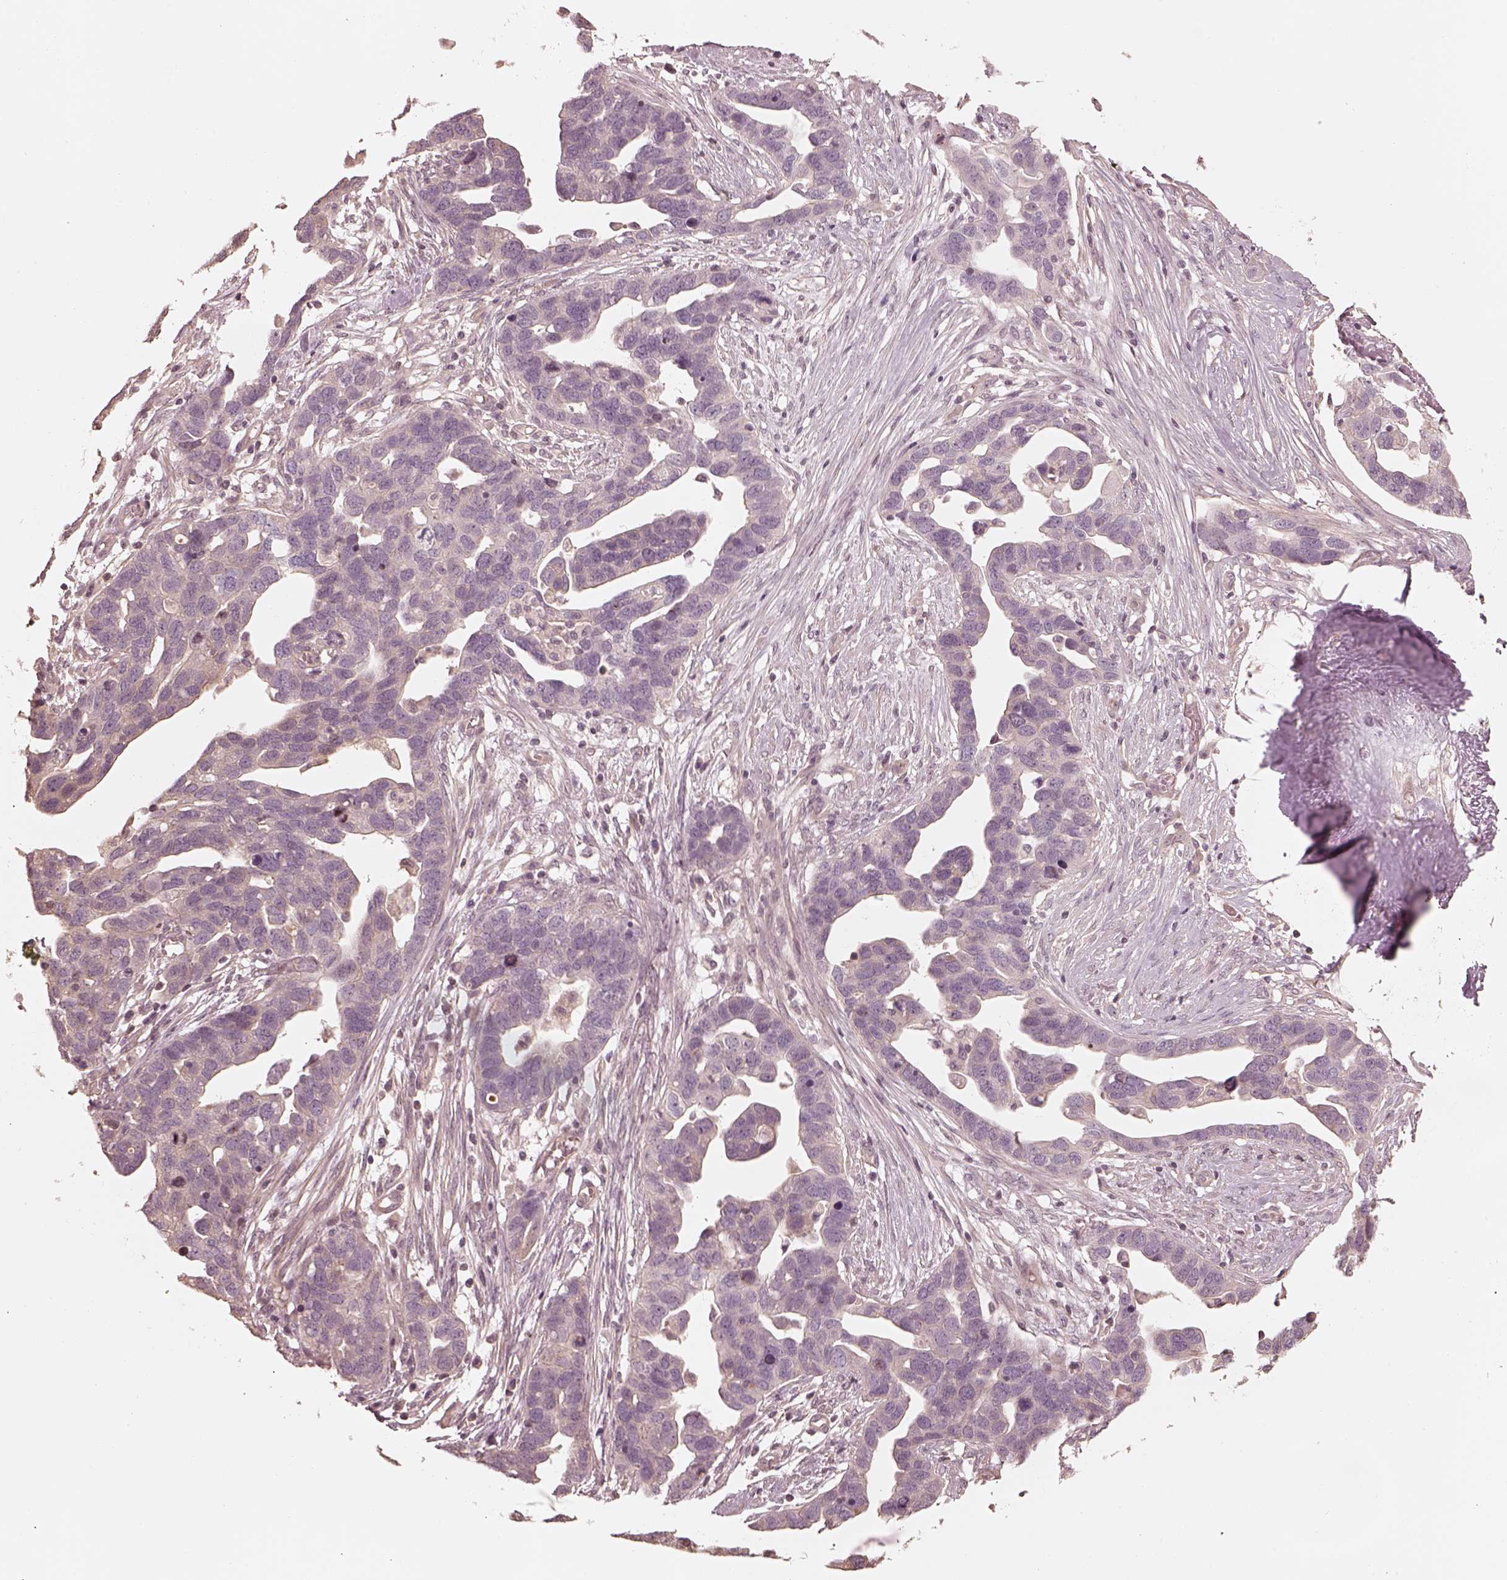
{"staining": {"intensity": "negative", "quantity": "none", "location": "none"}, "tissue": "ovarian cancer", "cell_type": "Tumor cells", "image_type": "cancer", "snomed": [{"axis": "morphology", "description": "Cystadenocarcinoma, serous, NOS"}, {"axis": "topography", "description": "Ovary"}], "caption": "This photomicrograph is of ovarian cancer stained with immunohistochemistry to label a protein in brown with the nuclei are counter-stained blue. There is no staining in tumor cells. Nuclei are stained in blue.", "gene": "KIF5C", "patient": {"sex": "female", "age": 54}}